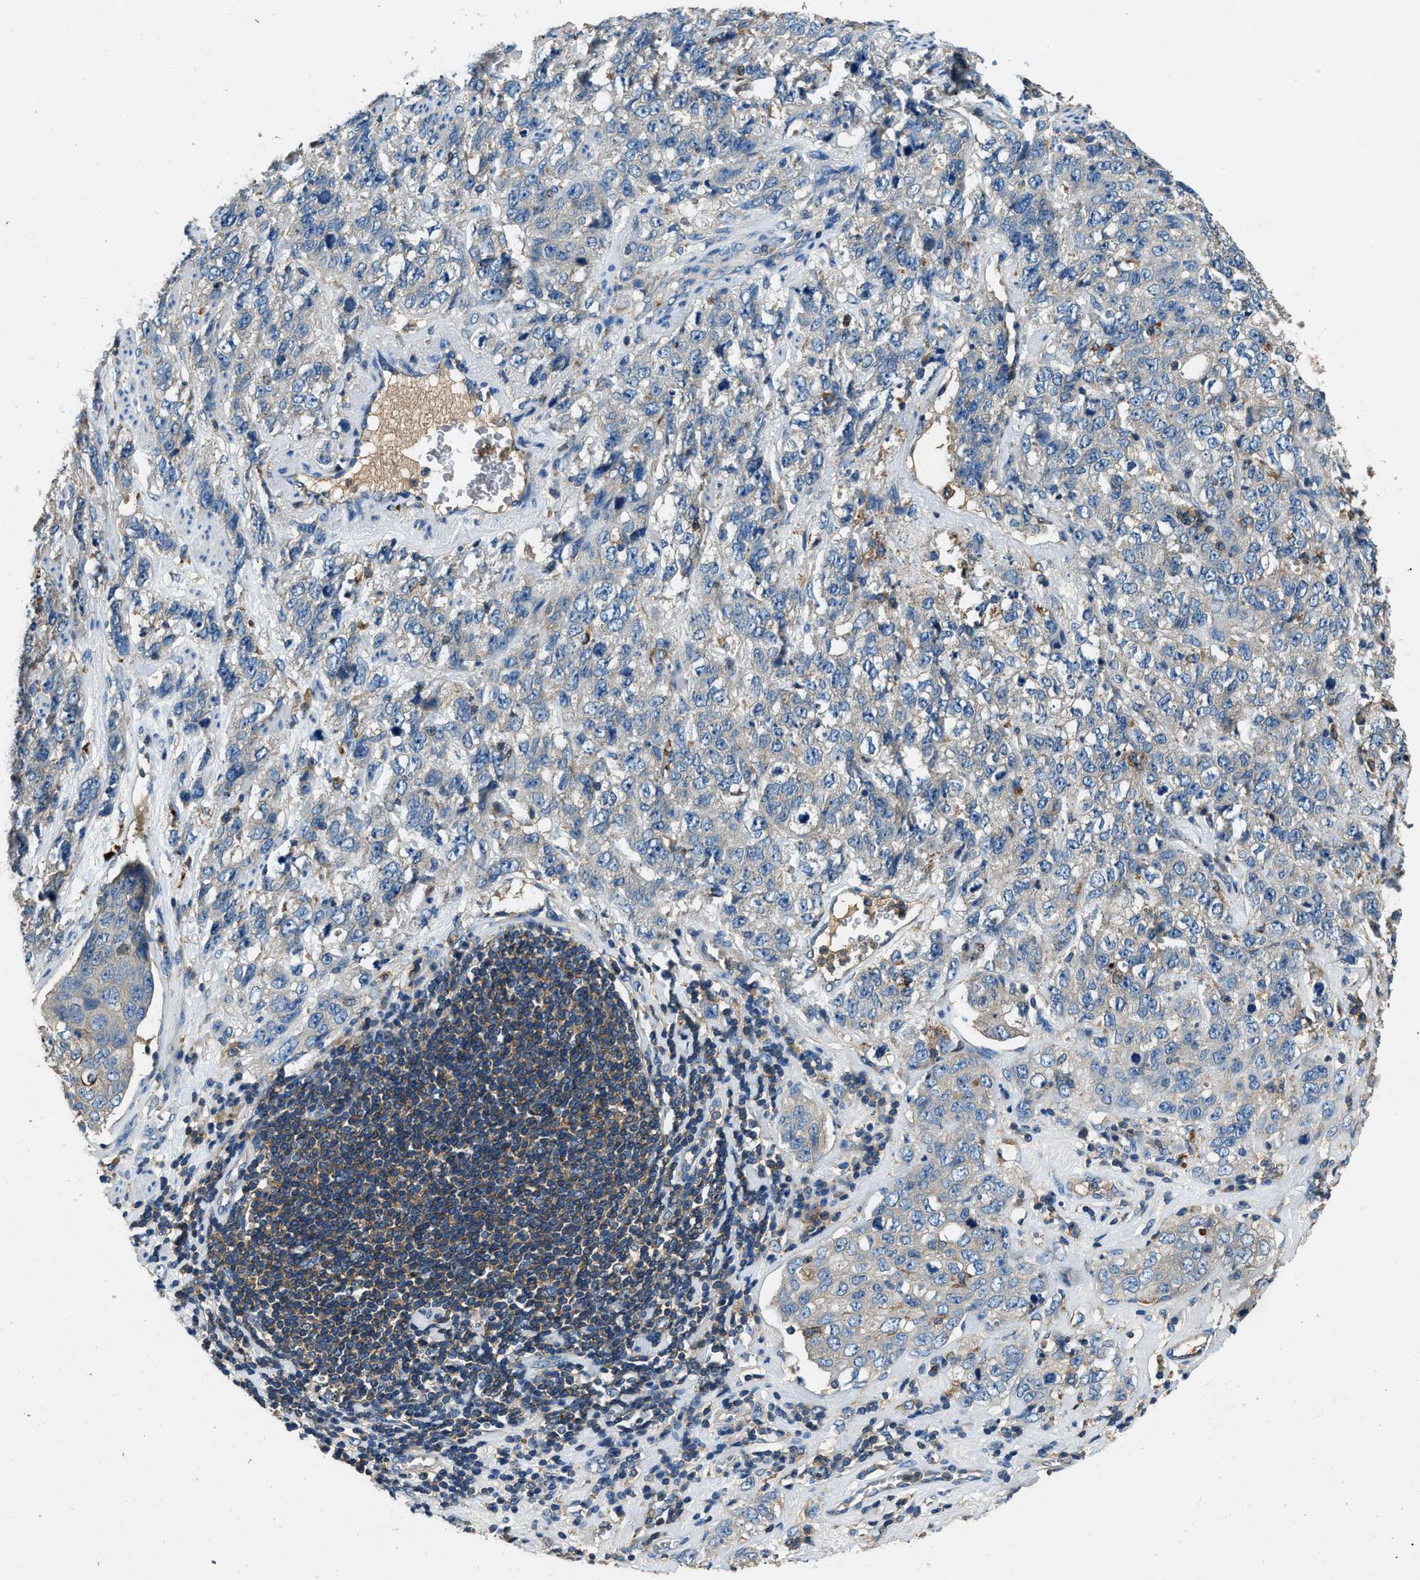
{"staining": {"intensity": "negative", "quantity": "none", "location": "none"}, "tissue": "stomach cancer", "cell_type": "Tumor cells", "image_type": "cancer", "snomed": [{"axis": "morphology", "description": "Adenocarcinoma, NOS"}, {"axis": "topography", "description": "Stomach"}], "caption": "IHC photomicrograph of adenocarcinoma (stomach) stained for a protein (brown), which exhibits no positivity in tumor cells.", "gene": "BLOC1S1", "patient": {"sex": "male", "age": 48}}